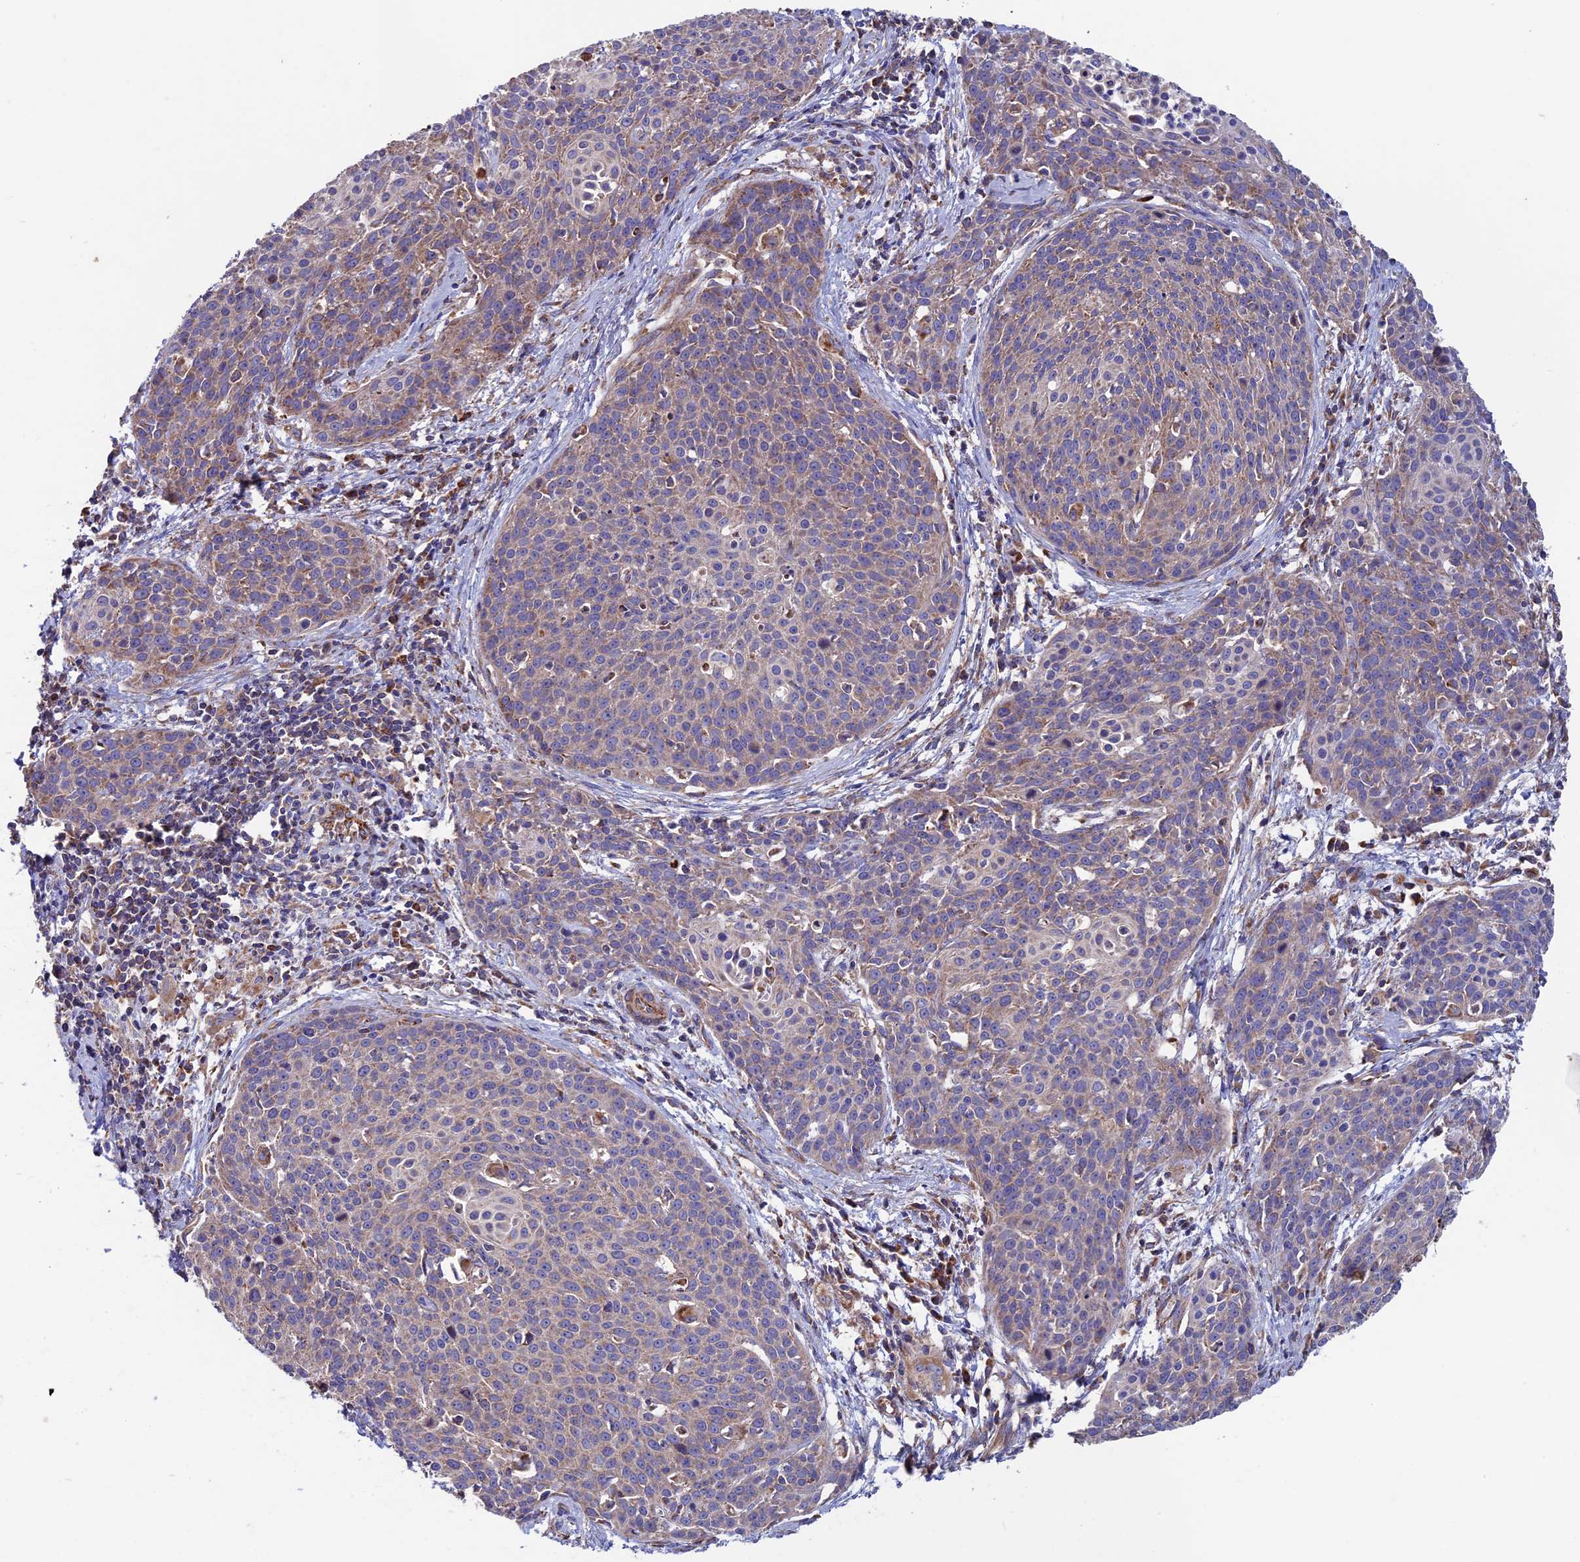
{"staining": {"intensity": "weak", "quantity": ">75%", "location": "cytoplasmic/membranous"}, "tissue": "cervical cancer", "cell_type": "Tumor cells", "image_type": "cancer", "snomed": [{"axis": "morphology", "description": "Squamous cell carcinoma, NOS"}, {"axis": "topography", "description": "Cervix"}], "caption": "The immunohistochemical stain shows weak cytoplasmic/membranous staining in tumor cells of cervical cancer (squamous cell carcinoma) tissue. The staining was performed using DAB (3,3'-diaminobenzidine), with brown indicating positive protein expression. Nuclei are stained blue with hematoxylin.", "gene": "SLC15A5", "patient": {"sex": "female", "age": 38}}